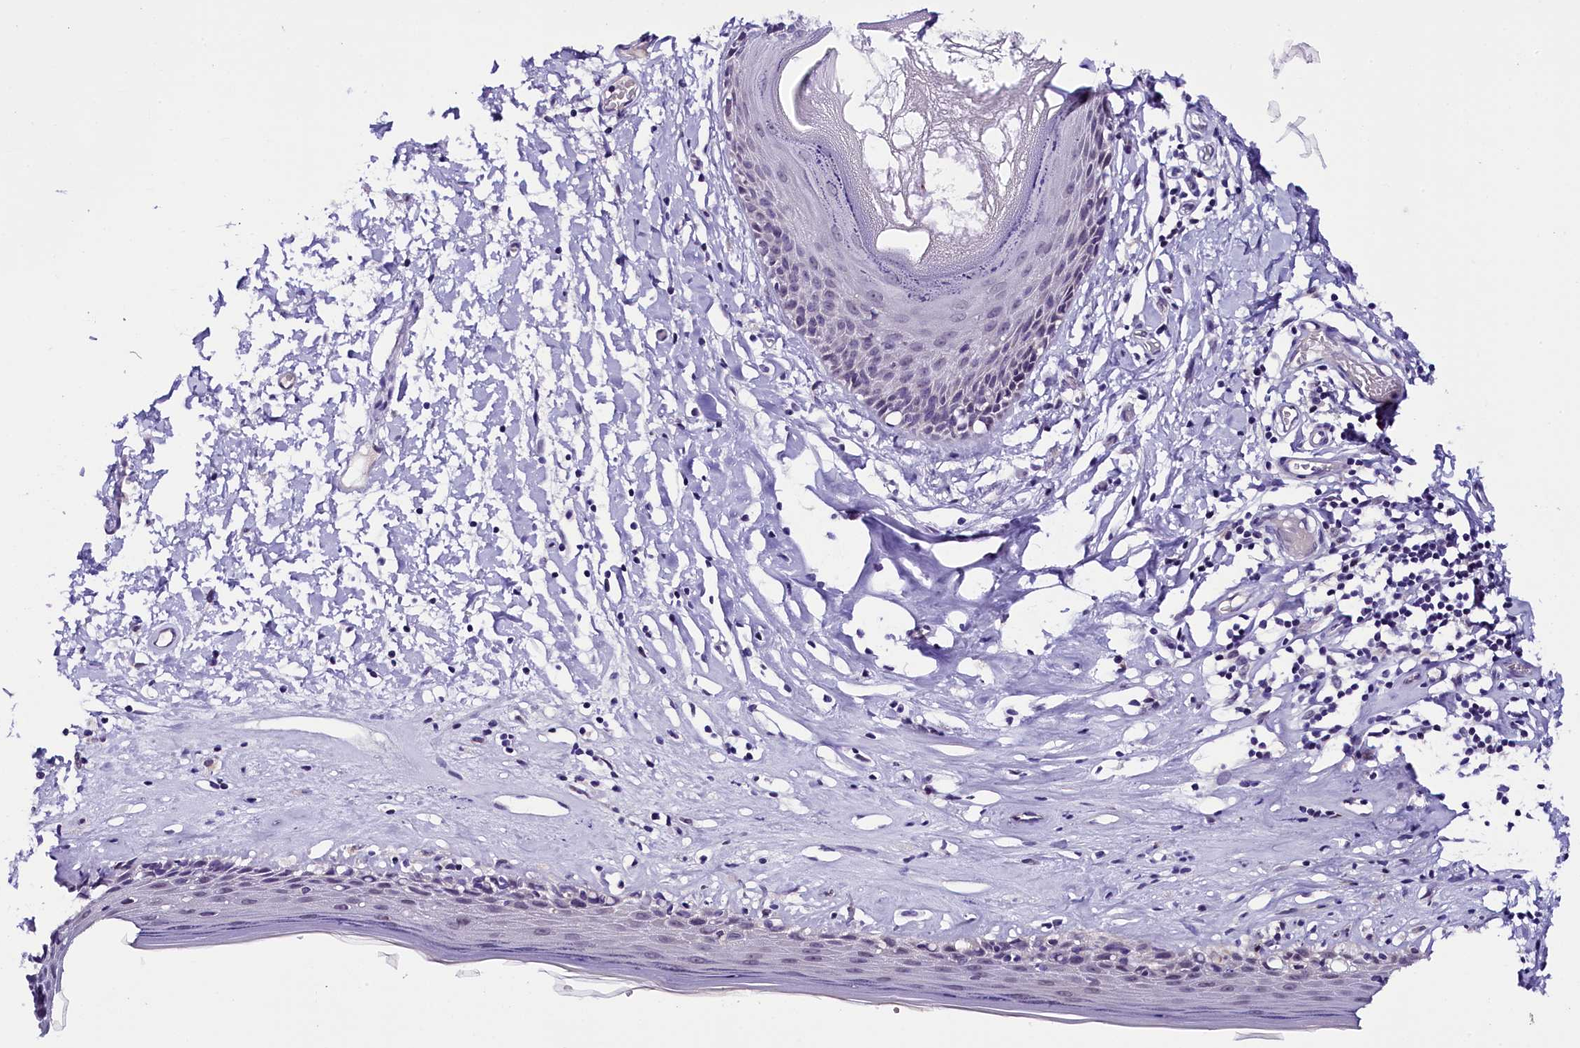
{"staining": {"intensity": "negative", "quantity": "none", "location": "none"}, "tissue": "skin", "cell_type": "Epidermal cells", "image_type": "normal", "snomed": [{"axis": "morphology", "description": "Normal tissue, NOS"}, {"axis": "topography", "description": "Adipose tissue"}, {"axis": "topography", "description": "Vascular tissue"}, {"axis": "topography", "description": "Vulva"}, {"axis": "topography", "description": "Peripheral nerve tissue"}], "caption": "There is no significant staining in epidermal cells of skin. Nuclei are stained in blue.", "gene": "IQCN", "patient": {"sex": "female", "age": 86}}